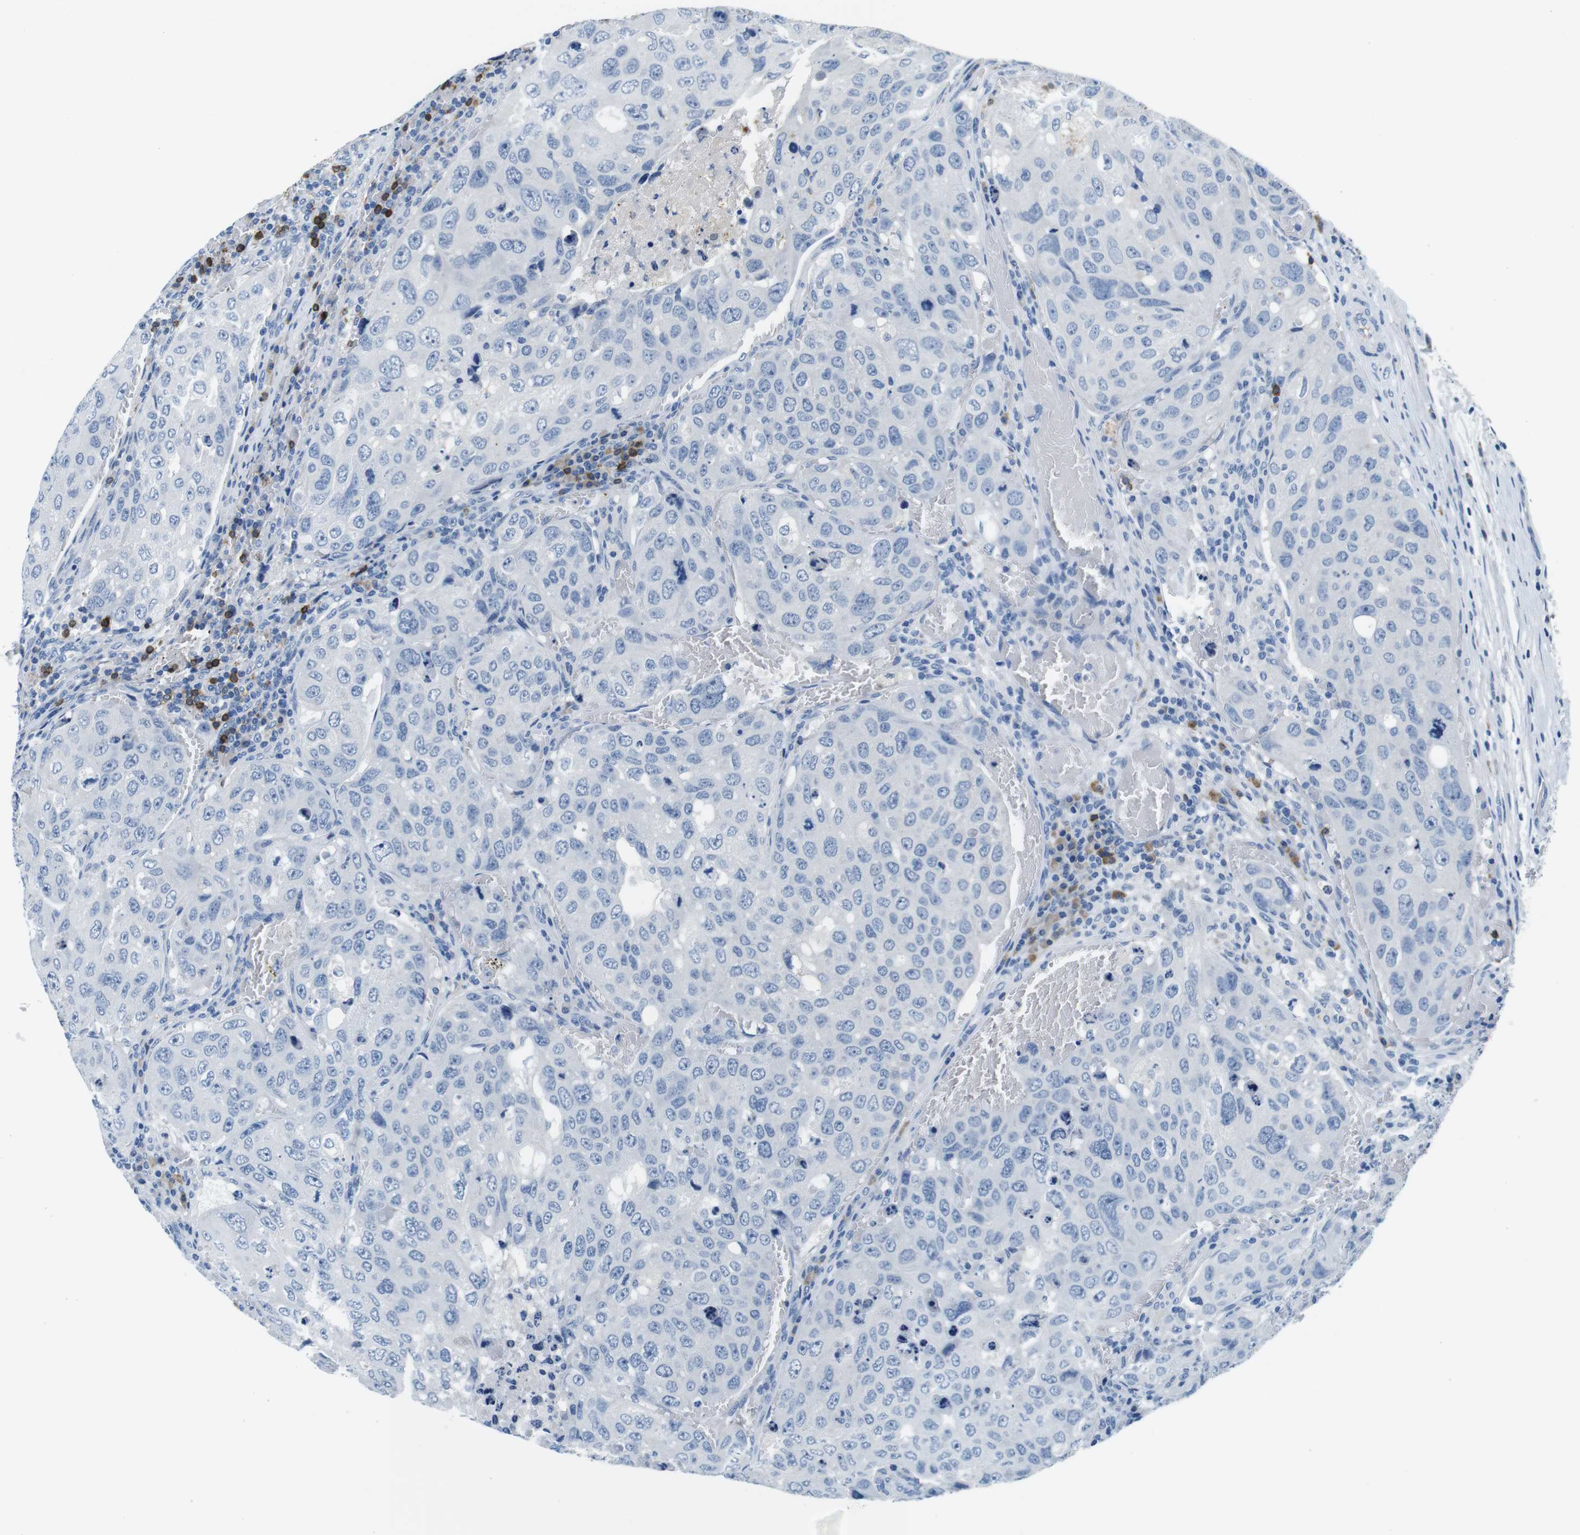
{"staining": {"intensity": "negative", "quantity": "none", "location": "none"}, "tissue": "urothelial cancer", "cell_type": "Tumor cells", "image_type": "cancer", "snomed": [{"axis": "morphology", "description": "Urothelial carcinoma, High grade"}, {"axis": "topography", "description": "Lymph node"}, {"axis": "topography", "description": "Urinary bladder"}], "caption": "IHC histopathology image of neoplastic tissue: high-grade urothelial carcinoma stained with DAB (3,3'-diaminobenzidine) reveals no significant protein expression in tumor cells.", "gene": "IGHD", "patient": {"sex": "male", "age": 51}}